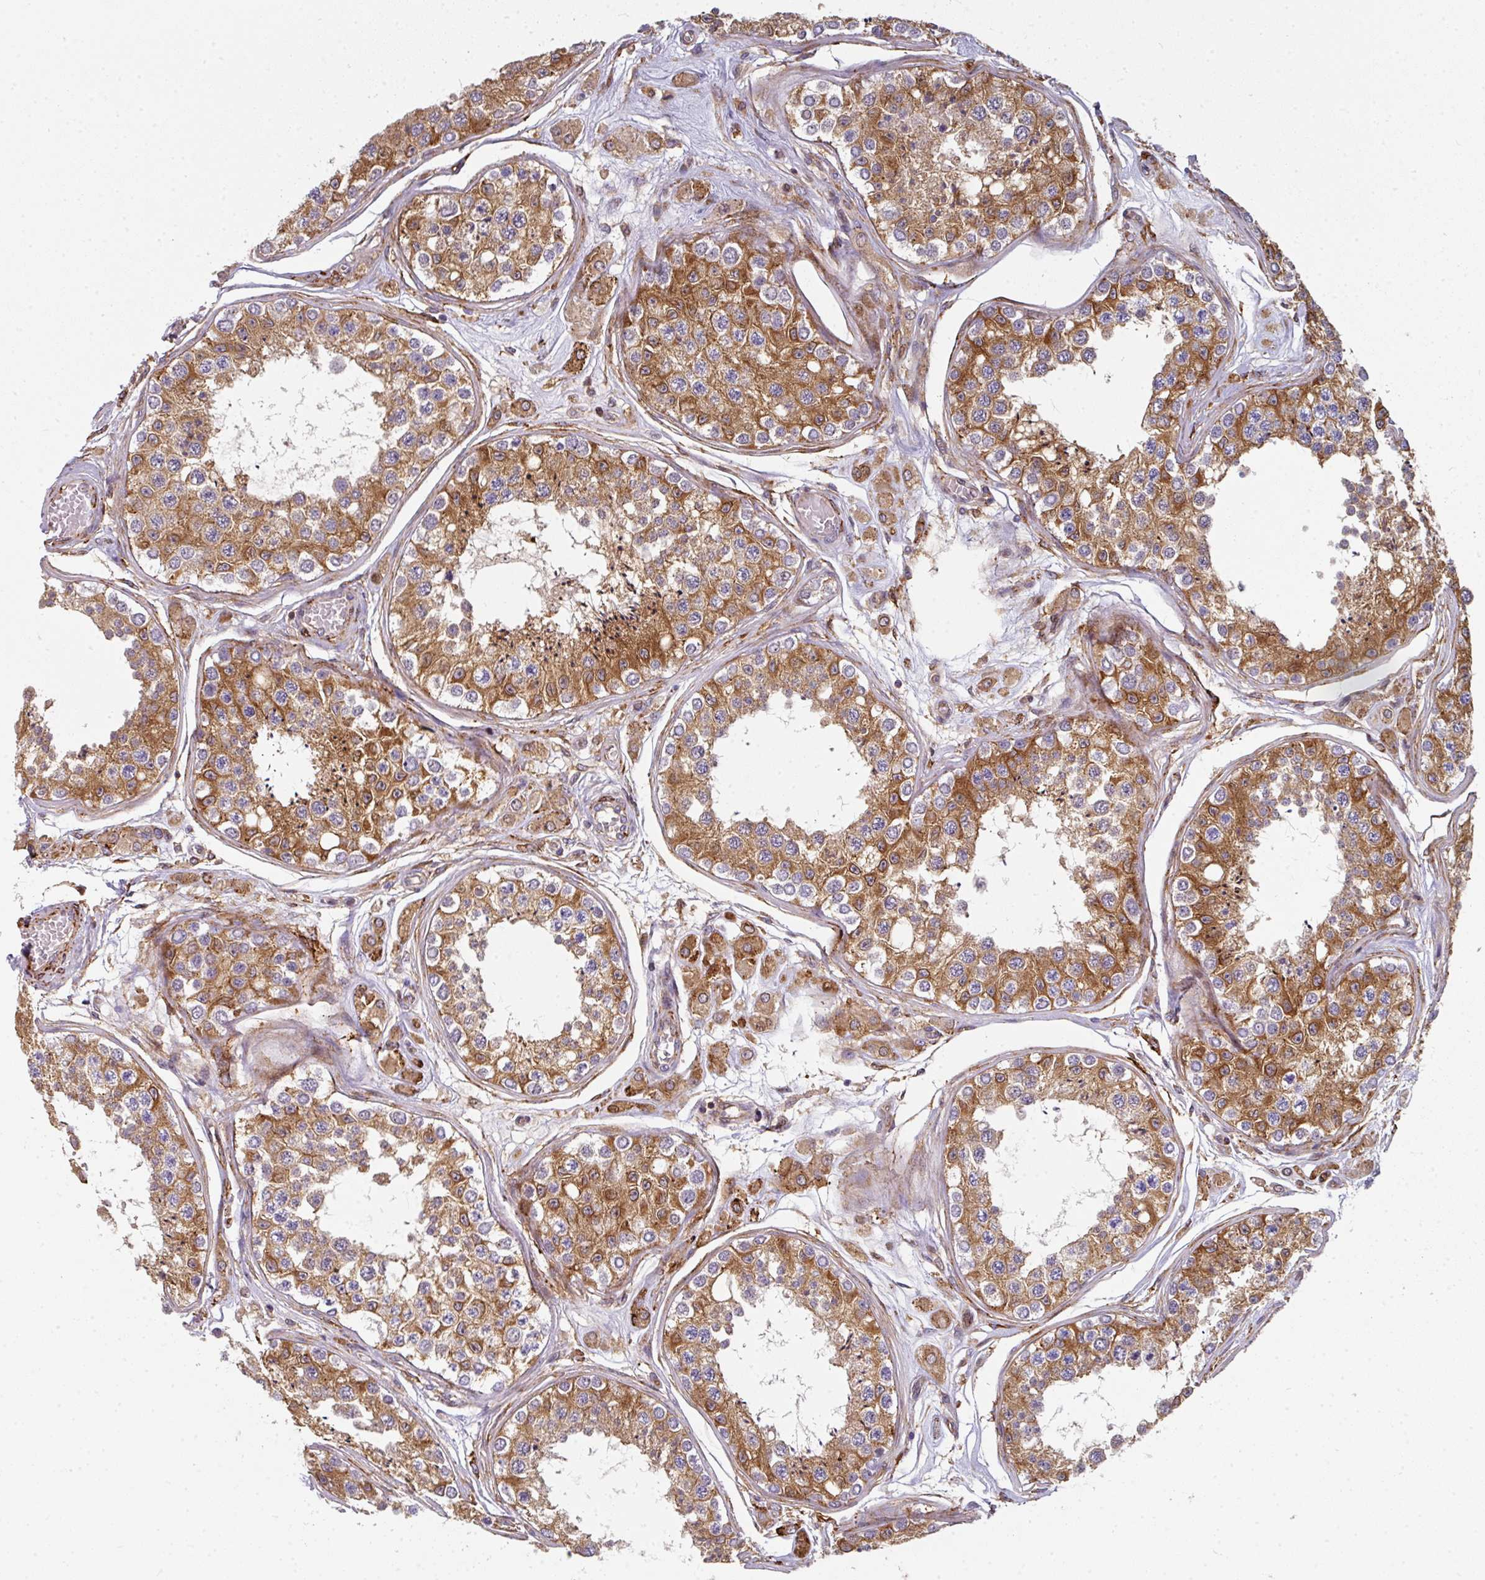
{"staining": {"intensity": "strong", "quantity": "25%-75%", "location": "cytoplasmic/membranous"}, "tissue": "testis", "cell_type": "Cells in seminiferous ducts", "image_type": "normal", "snomed": [{"axis": "morphology", "description": "Normal tissue, NOS"}, {"axis": "topography", "description": "Testis"}], "caption": "The micrograph demonstrates staining of benign testis, revealing strong cytoplasmic/membranous protein staining (brown color) within cells in seminiferous ducts. The staining was performed using DAB (3,3'-diaminobenzidine) to visualize the protein expression in brown, while the nuclei were stained in blue with hematoxylin (Magnification: 20x).", "gene": "BEND5", "patient": {"sex": "male", "age": 25}}